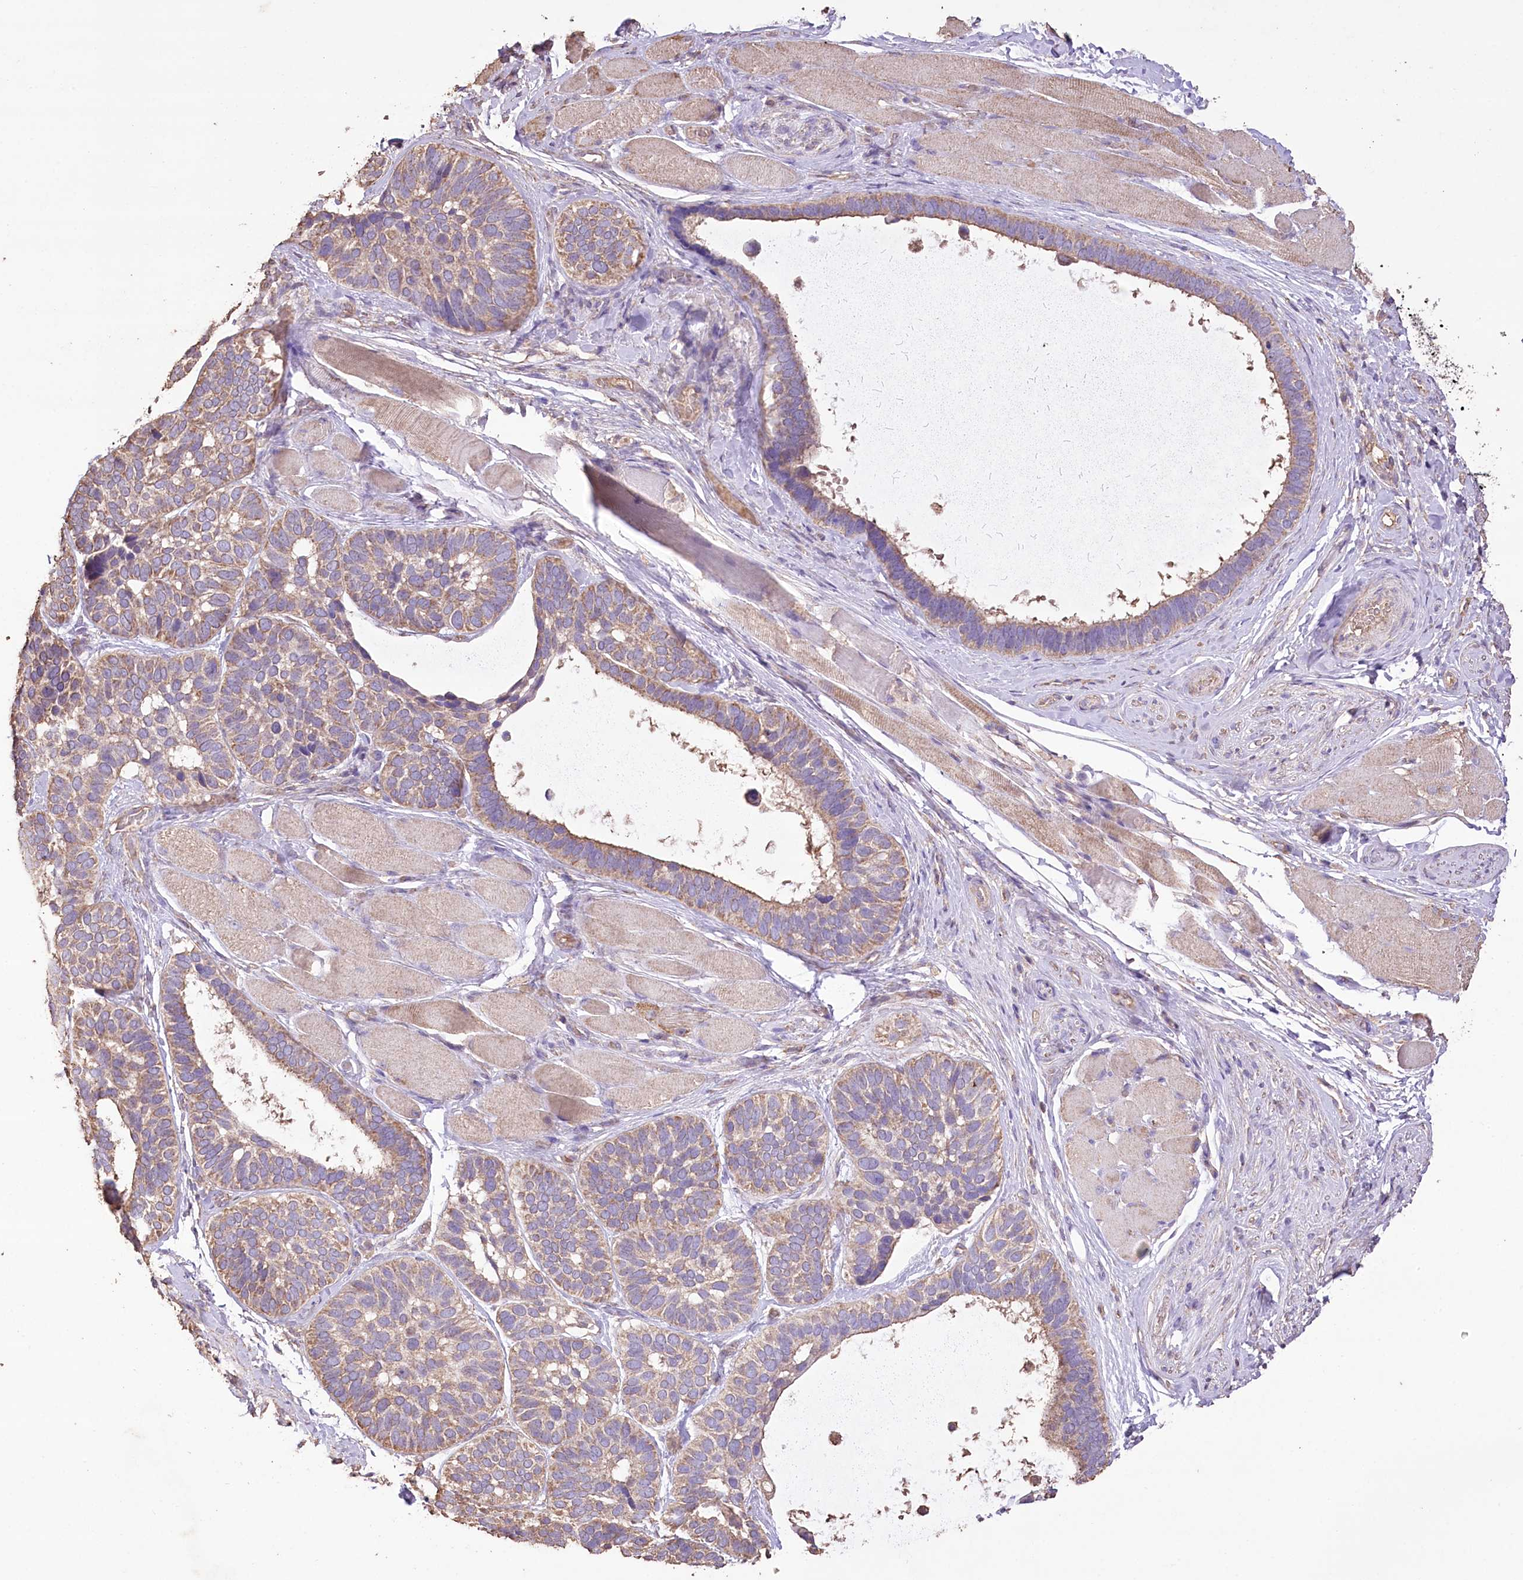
{"staining": {"intensity": "weak", "quantity": ">75%", "location": "cytoplasmic/membranous"}, "tissue": "skin cancer", "cell_type": "Tumor cells", "image_type": "cancer", "snomed": [{"axis": "morphology", "description": "Basal cell carcinoma"}, {"axis": "topography", "description": "Skin"}], "caption": "Skin cancer was stained to show a protein in brown. There is low levels of weak cytoplasmic/membranous positivity in approximately >75% of tumor cells.", "gene": "IREB2", "patient": {"sex": "male", "age": 62}}